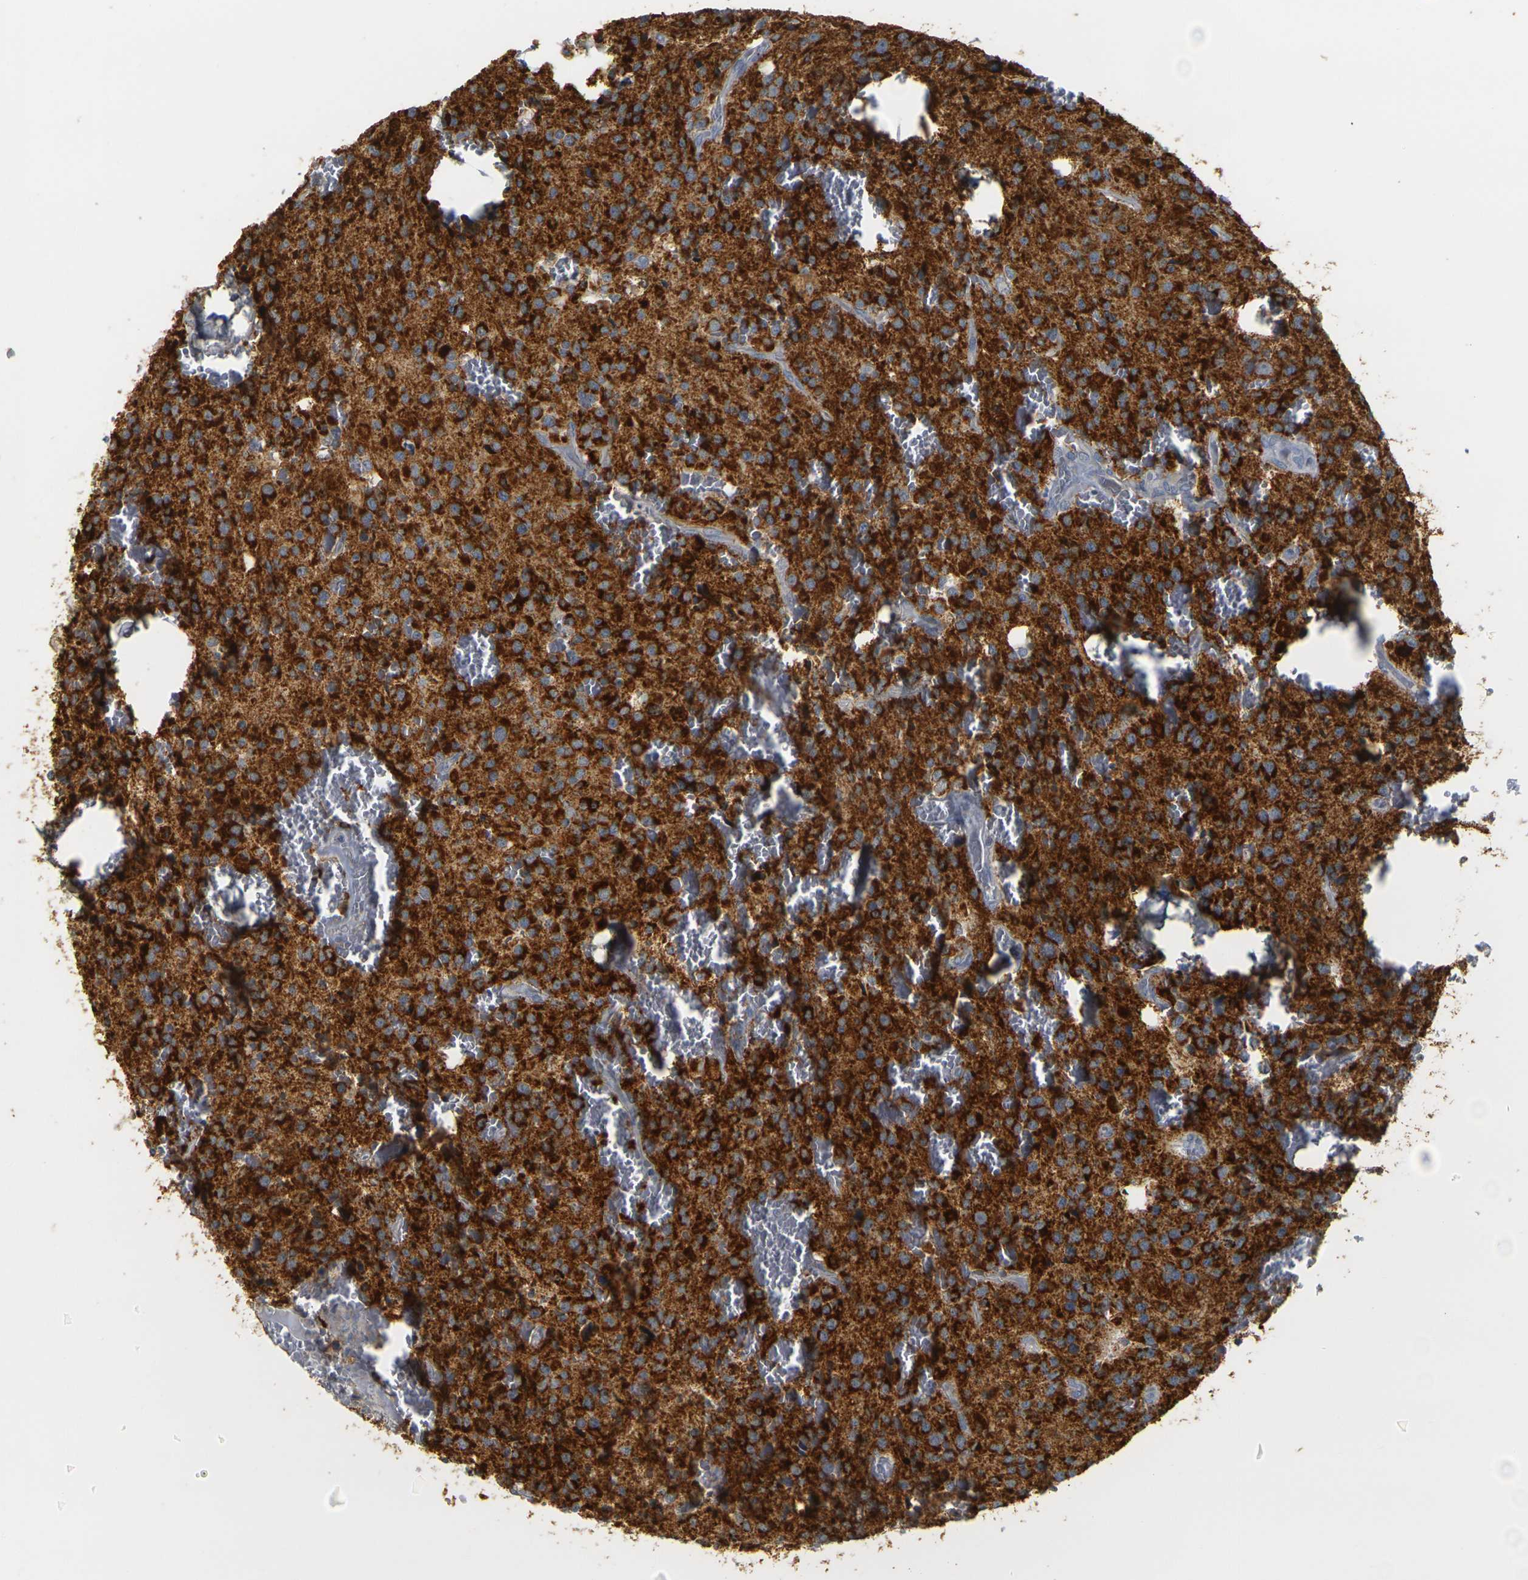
{"staining": {"intensity": "strong", "quantity": ">75%", "location": "cytoplasmic/membranous"}, "tissue": "glioma", "cell_type": "Tumor cells", "image_type": "cancer", "snomed": [{"axis": "morphology", "description": "Glioma, malignant, Low grade"}, {"axis": "topography", "description": "Brain"}], "caption": "Immunohistochemistry (IHC) micrograph of human glioma stained for a protein (brown), which displays high levels of strong cytoplasmic/membranous positivity in approximately >75% of tumor cells.", "gene": "GDAP1", "patient": {"sex": "male", "age": 58}}